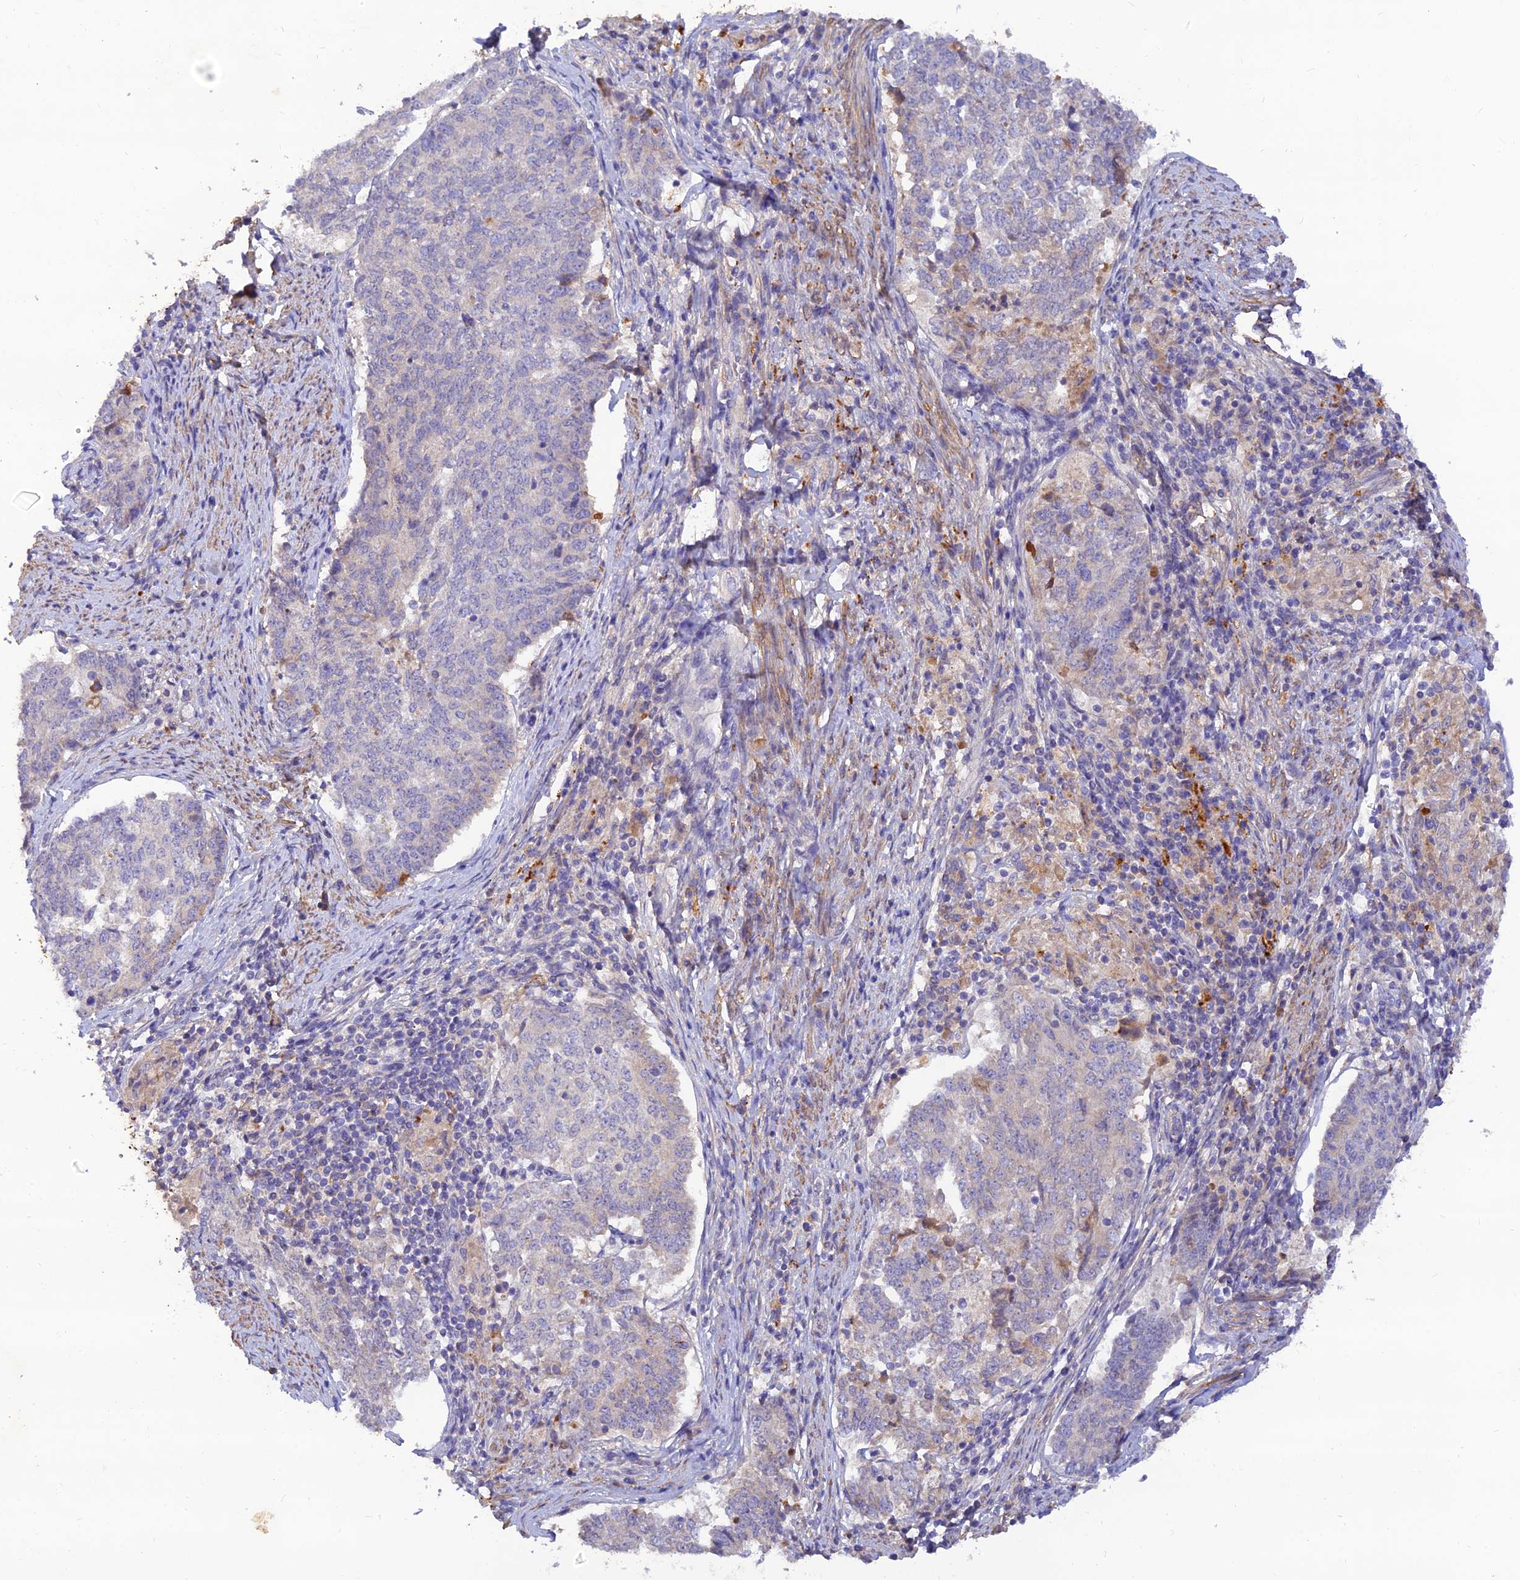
{"staining": {"intensity": "negative", "quantity": "none", "location": "none"}, "tissue": "endometrial cancer", "cell_type": "Tumor cells", "image_type": "cancer", "snomed": [{"axis": "morphology", "description": "Adenocarcinoma, NOS"}, {"axis": "topography", "description": "Endometrium"}], "caption": "Immunohistochemistry image of neoplastic tissue: human endometrial adenocarcinoma stained with DAB (3,3'-diaminobenzidine) demonstrates no significant protein positivity in tumor cells.", "gene": "ACSM5", "patient": {"sex": "female", "age": 80}}